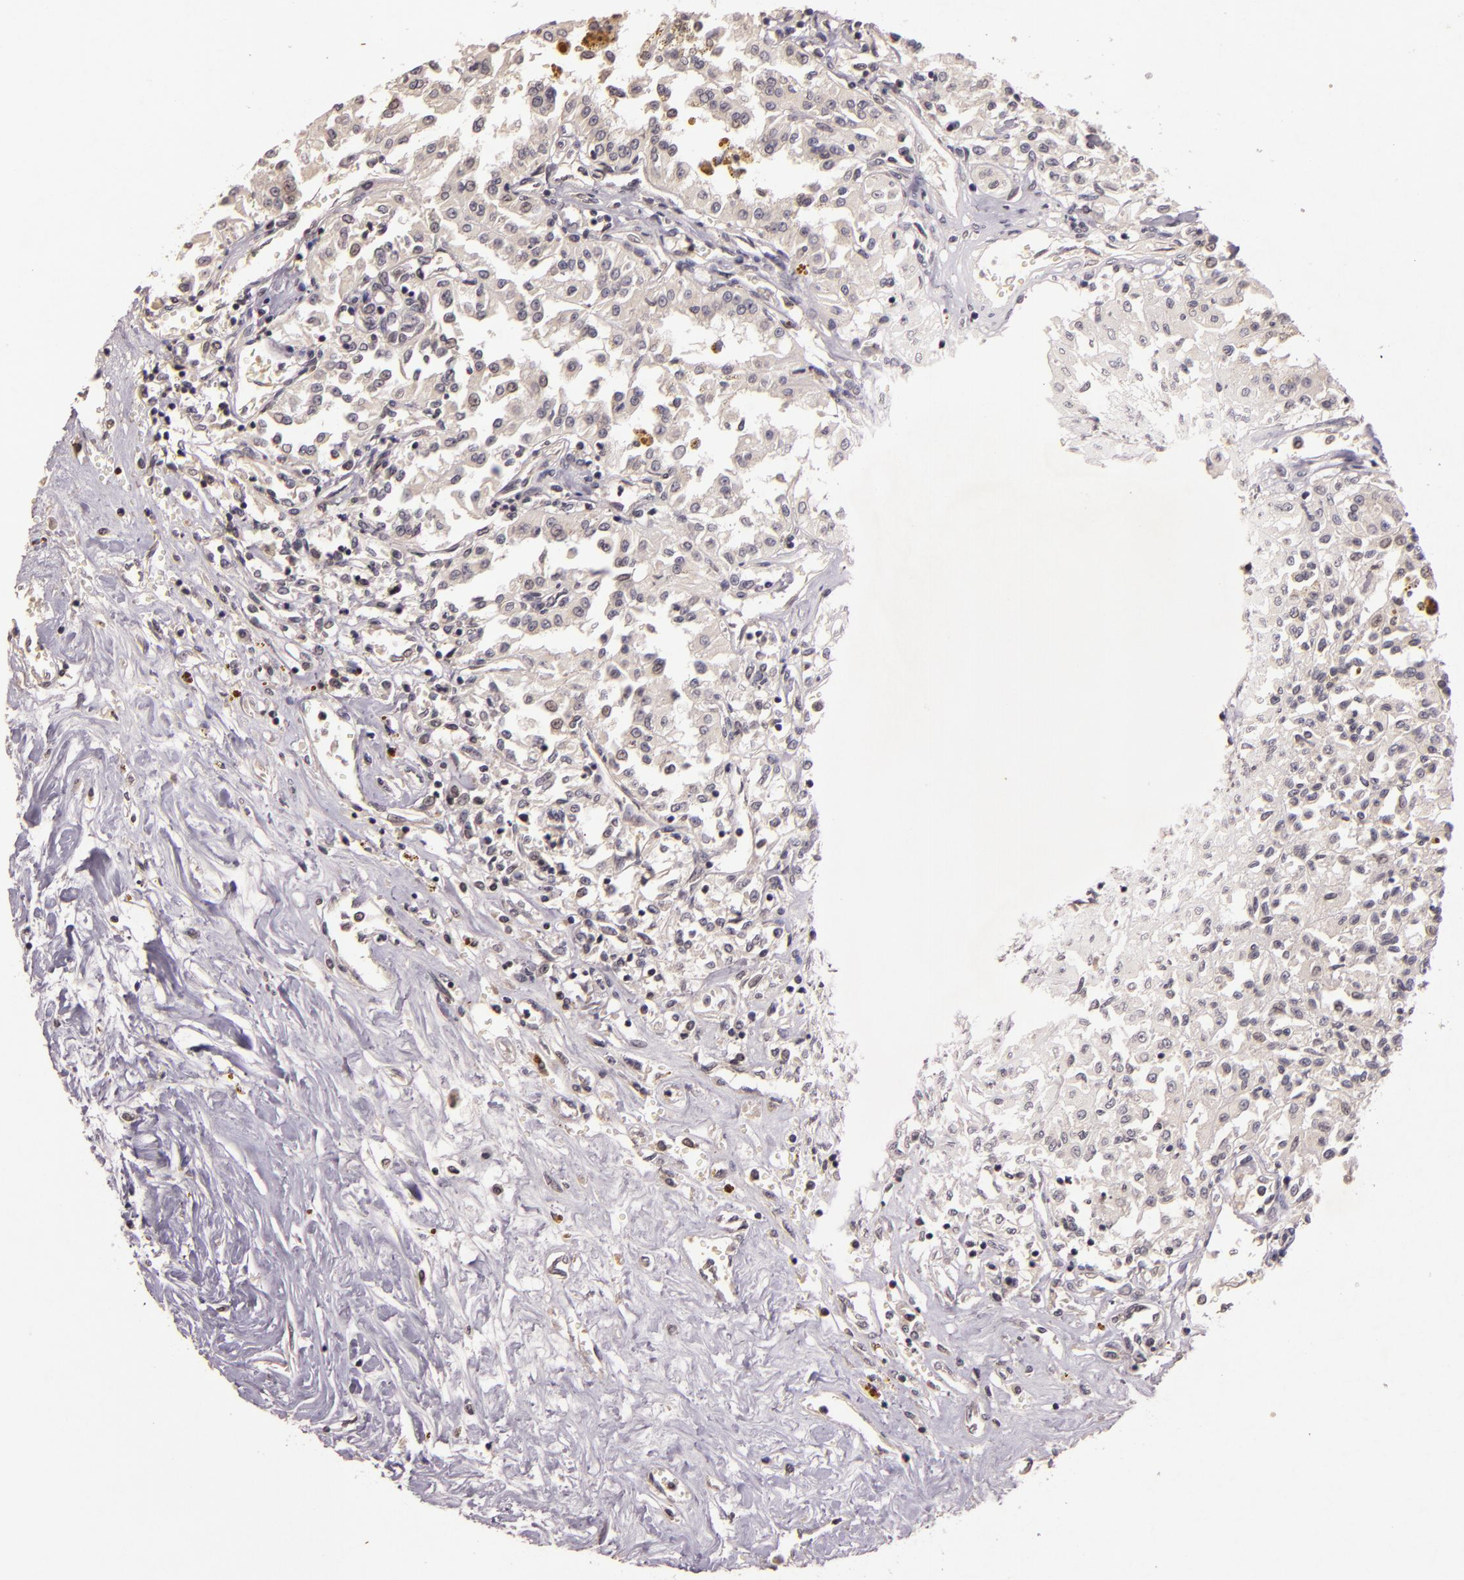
{"staining": {"intensity": "negative", "quantity": "none", "location": "none"}, "tissue": "renal cancer", "cell_type": "Tumor cells", "image_type": "cancer", "snomed": [{"axis": "morphology", "description": "Adenocarcinoma, NOS"}, {"axis": "topography", "description": "Kidney"}], "caption": "DAB (3,3'-diaminobenzidine) immunohistochemical staining of renal cancer exhibits no significant positivity in tumor cells. (Stains: DAB (3,3'-diaminobenzidine) IHC with hematoxylin counter stain, Microscopy: brightfield microscopy at high magnification).", "gene": "TFF1", "patient": {"sex": "male", "age": 78}}